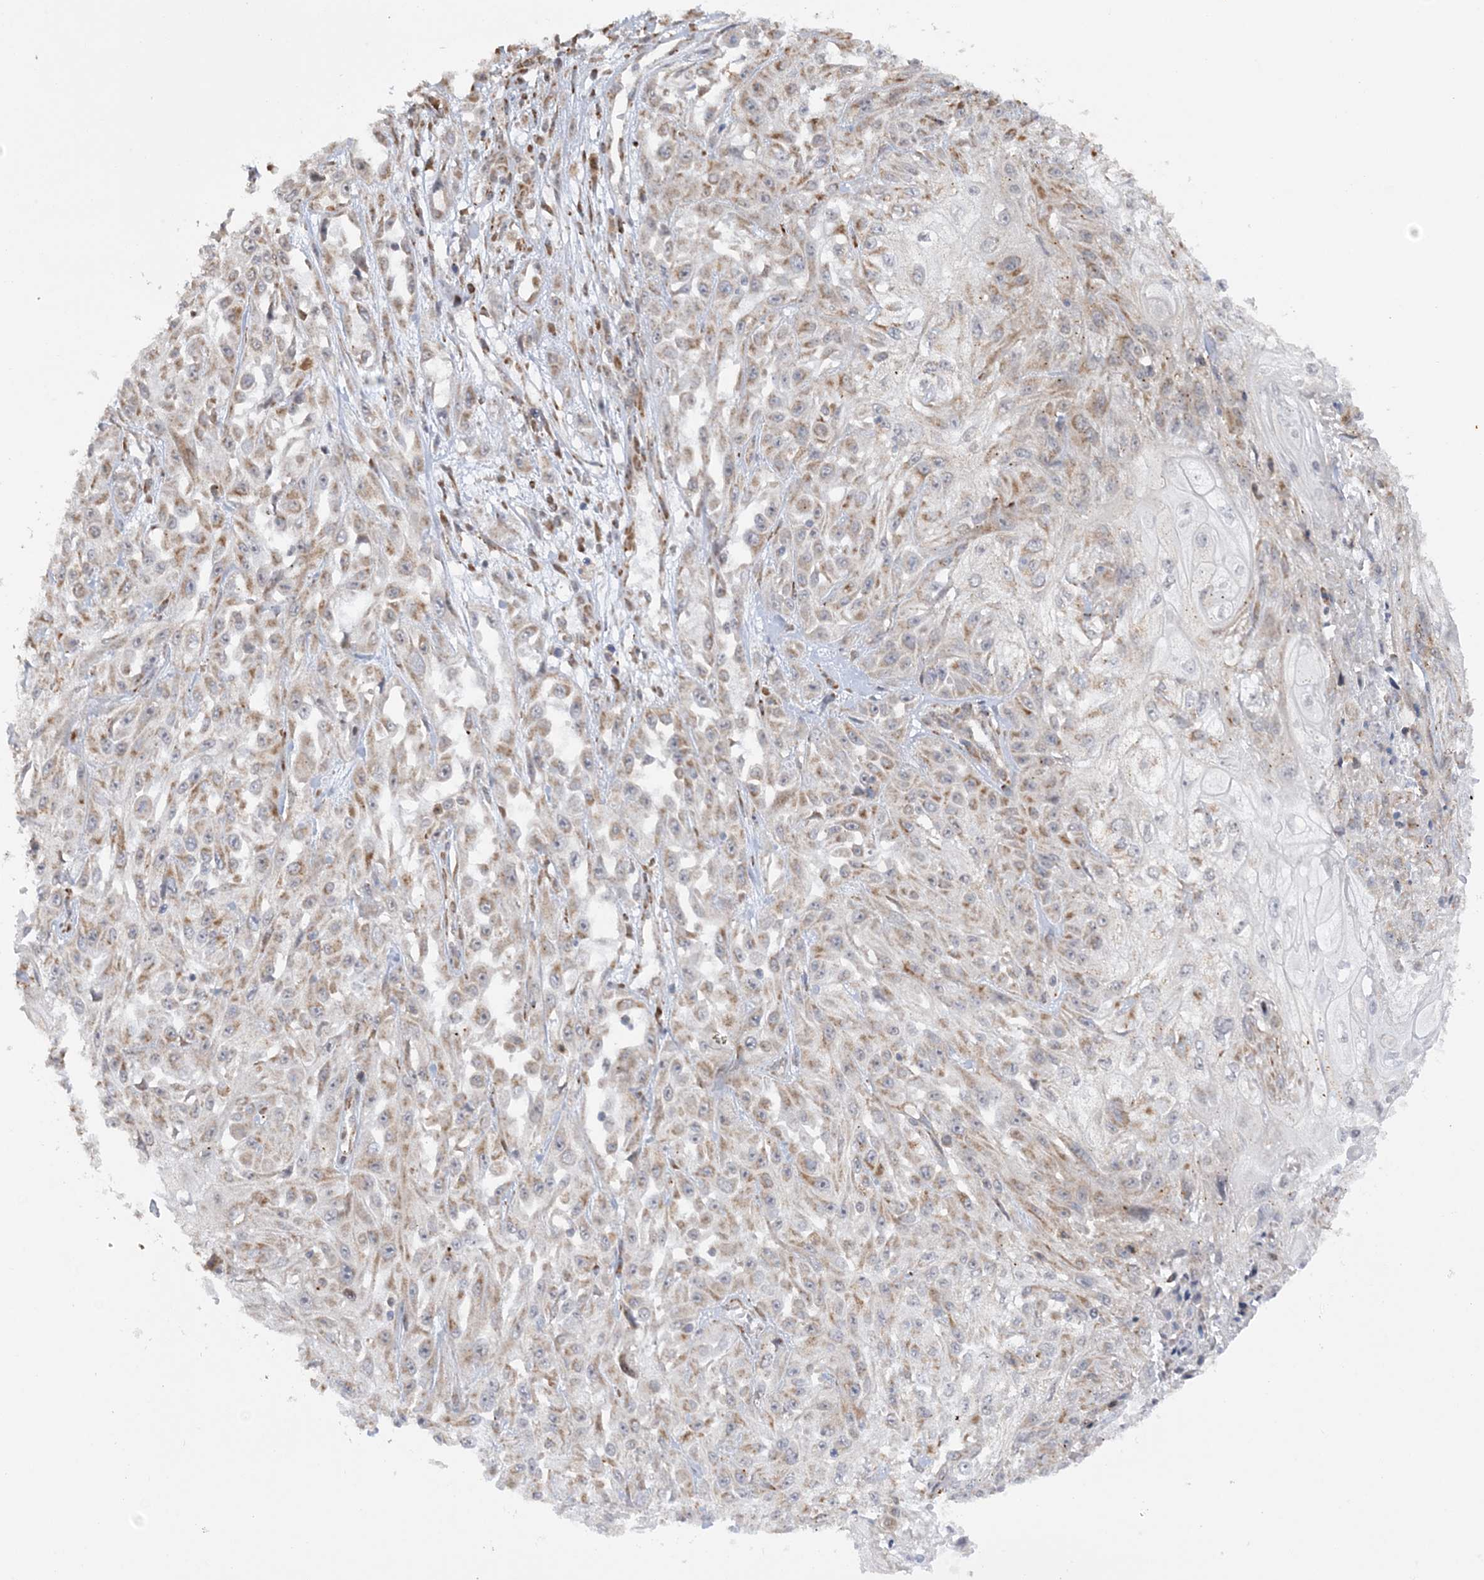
{"staining": {"intensity": "weak", "quantity": ">75%", "location": "cytoplasmic/membranous"}, "tissue": "skin cancer", "cell_type": "Tumor cells", "image_type": "cancer", "snomed": [{"axis": "morphology", "description": "Squamous cell carcinoma, NOS"}, {"axis": "morphology", "description": "Squamous cell carcinoma, metastatic, NOS"}, {"axis": "topography", "description": "Skin"}, {"axis": "topography", "description": "Lymph node"}], "caption": "A high-resolution image shows immunohistochemistry (IHC) staining of squamous cell carcinoma (skin), which shows weak cytoplasmic/membranous staining in approximately >75% of tumor cells. Using DAB (brown) and hematoxylin (blue) stains, captured at high magnification using brightfield microscopy.", "gene": "MRPL47", "patient": {"sex": "male", "age": 75}}